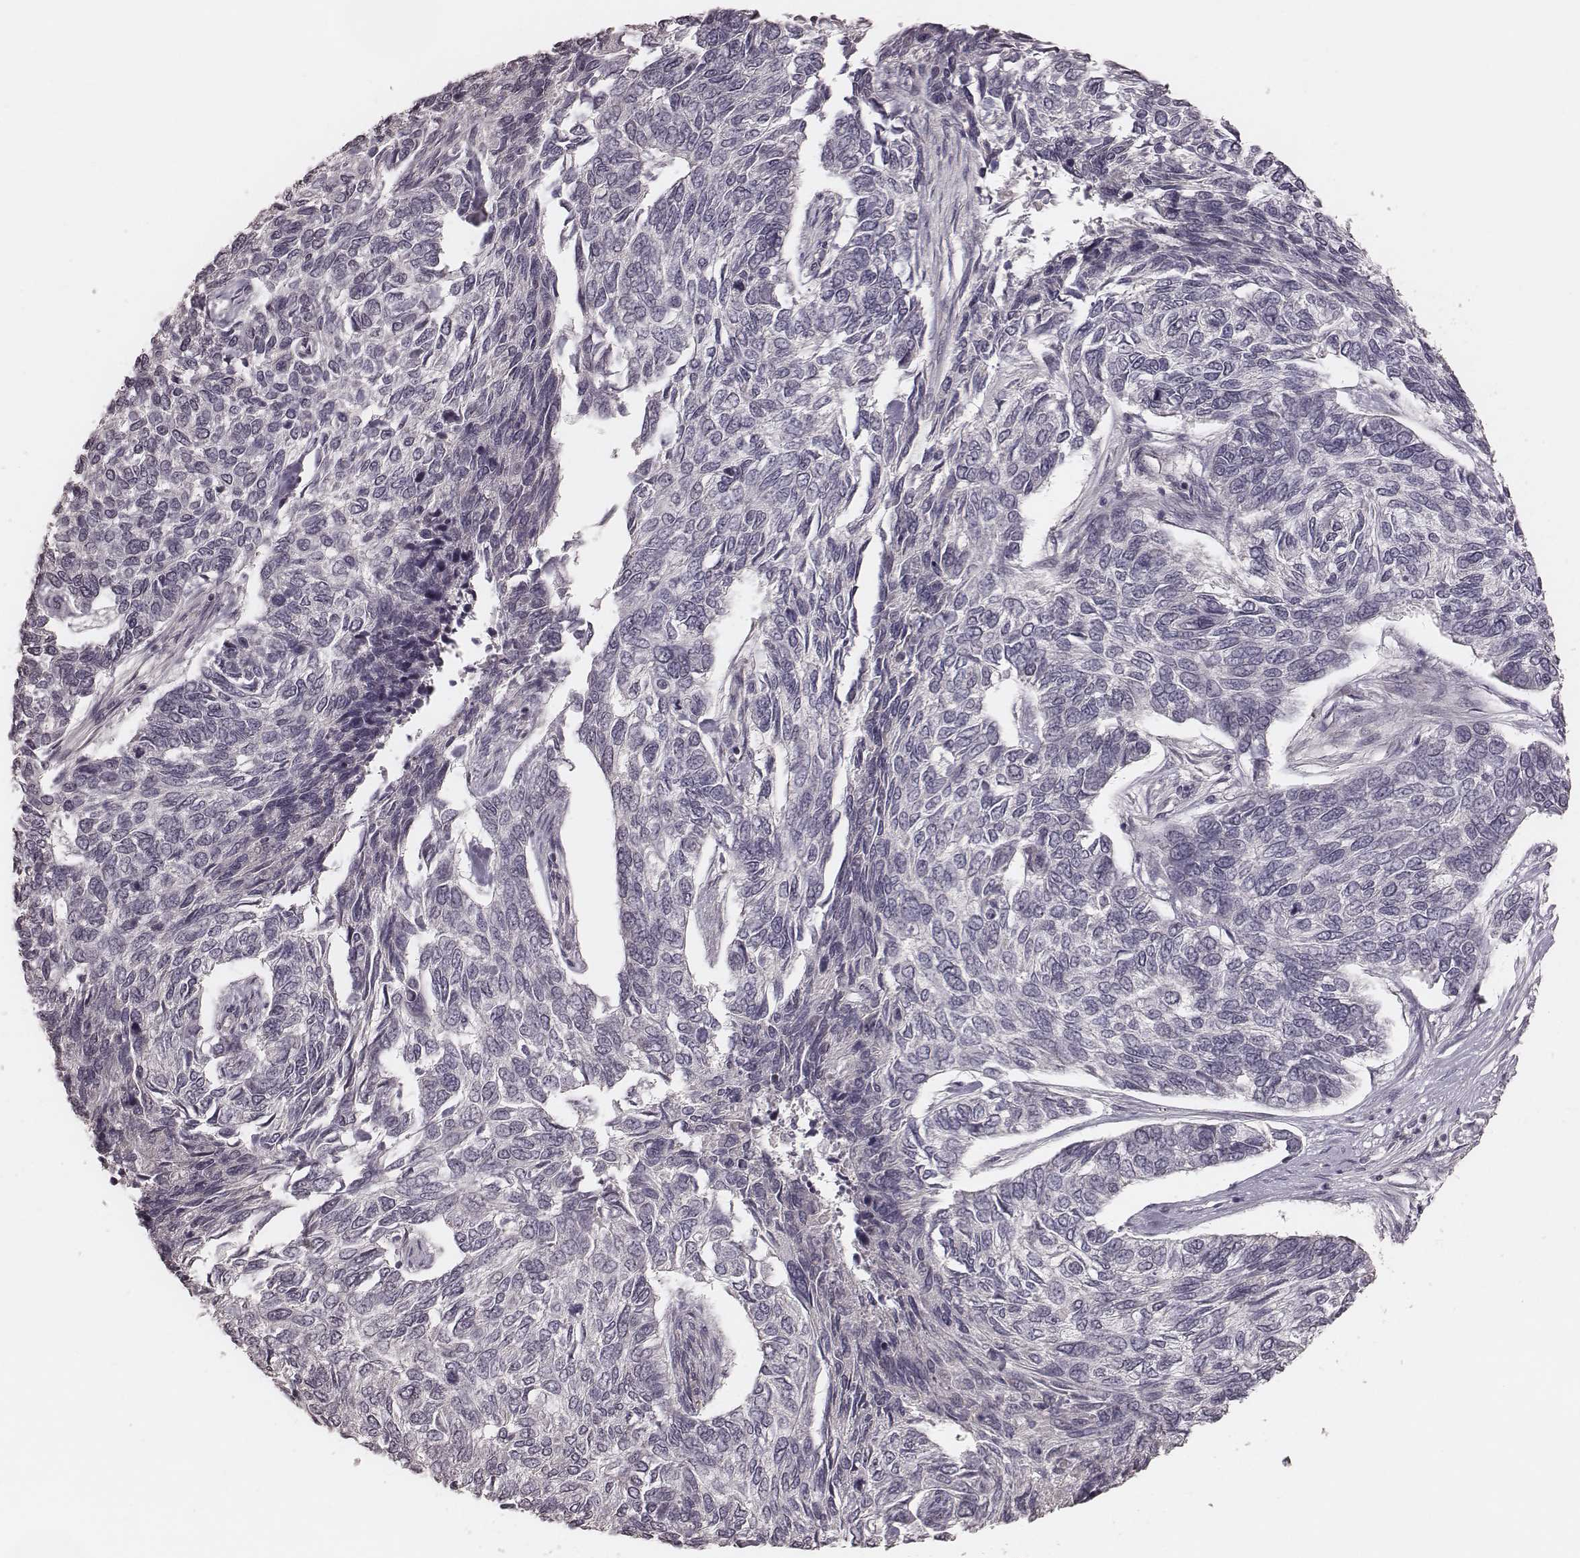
{"staining": {"intensity": "negative", "quantity": "none", "location": "none"}, "tissue": "skin cancer", "cell_type": "Tumor cells", "image_type": "cancer", "snomed": [{"axis": "morphology", "description": "Basal cell carcinoma"}, {"axis": "topography", "description": "Skin"}], "caption": "Immunohistochemistry (IHC) of skin cancer (basal cell carcinoma) exhibits no staining in tumor cells. (DAB (3,3'-diaminobenzidine) immunohistochemistry (IHC), high magnification).", "gene": "IL5", "patient": {"sex": "female", "age": 65}}